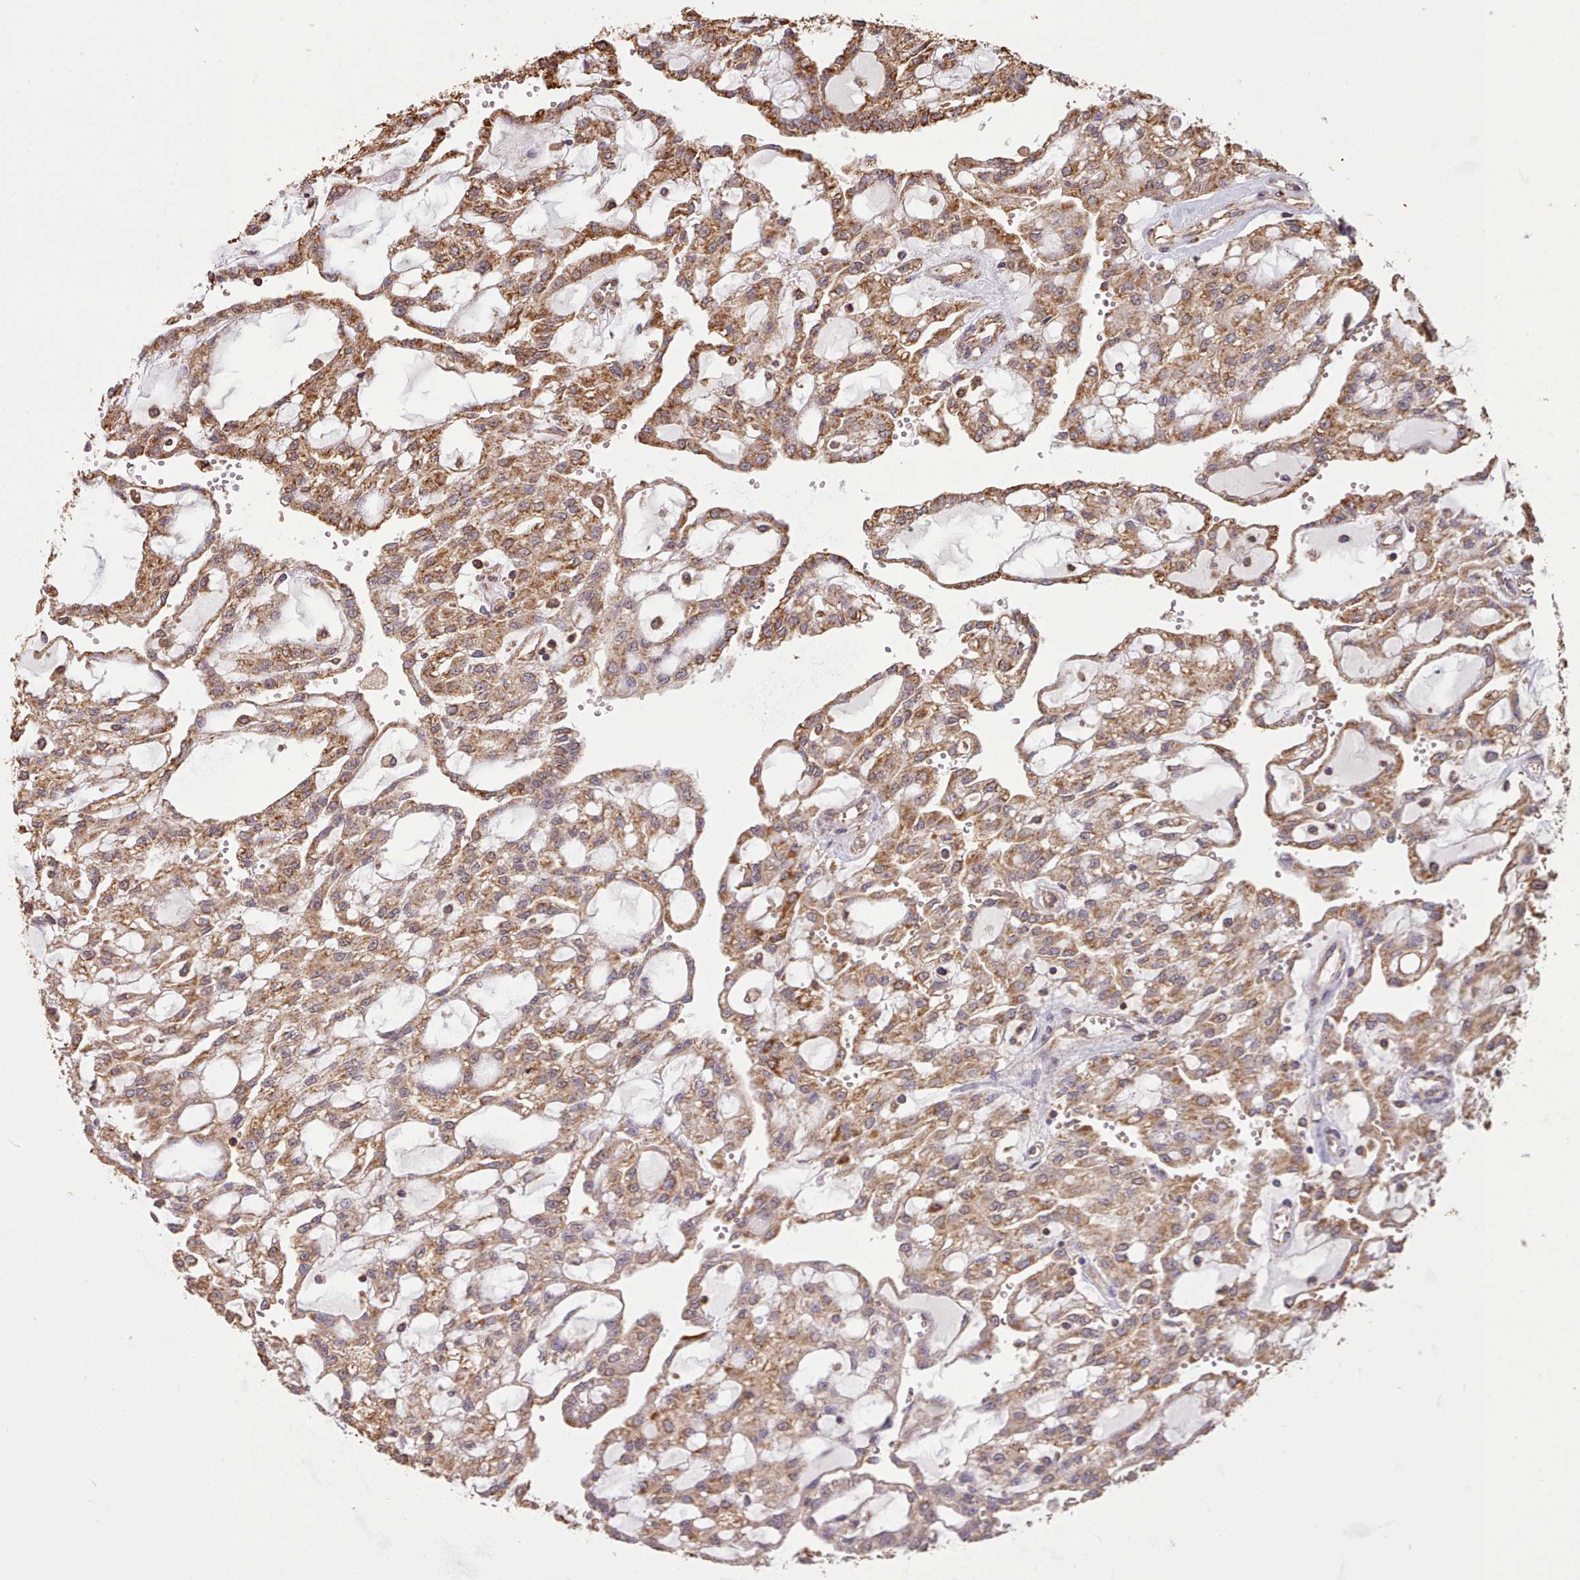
{"staining": {"intensity": "moderate", "quantity": ">75%", "location": "cytoplasmic/membranous"}, "tissue": "renal cancer", "cell_type": "Tumor cells", "image_type": "cancer", "snomed": [{"axis": "morphology", "description": "Adenocarcinoma, NOS"}, {"axis": "topography", "description": "Kidney"}], "caption": "Human adenocarcinoma (renal) stained with a brown dye displays moderate cytoplasmic/membranous positive expression in approximately >75% of tumor cells.", "gene": "METRN", "patient": {"sex": "male", "age": 63}}